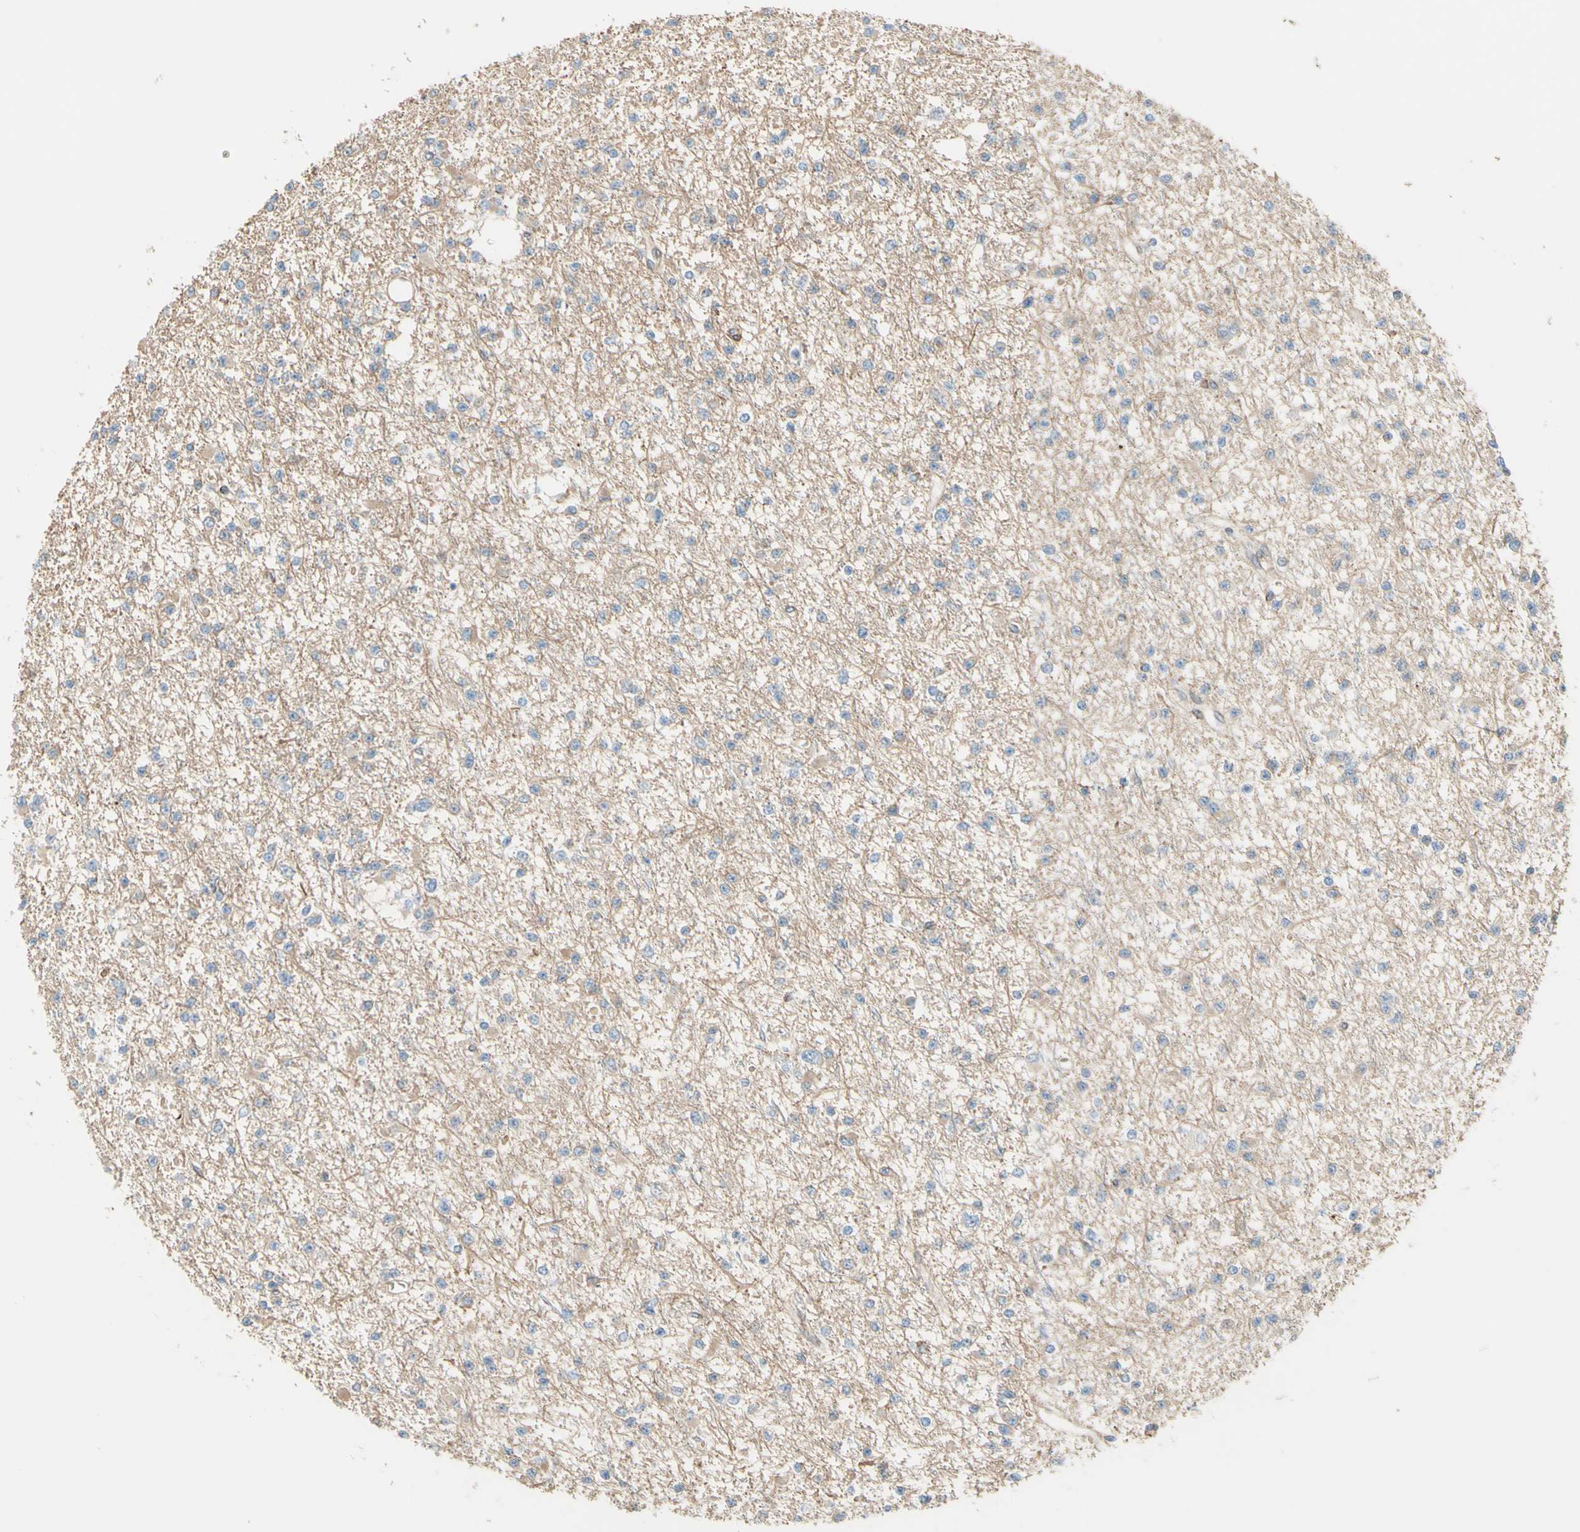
{"staining": {"intensity": "negative", "quantity": "none", "location": "none"}, "tissue": "glioma", "cell_type": "Tumor cells", "image_type": "cancer", "snomed": [{"axis": "morphology", "description": "Glioma, malignant, Low grade"}, {"axis": "topography", "description": "Brain"}], "caption": "This is a histopathology image of immunohistochemistry (IHC) staining of malignant glioma (low-grade), which shows no staining in tumor cells.", "gene": "TRAF2", "patient": {"sex": "female", "age": 22}}